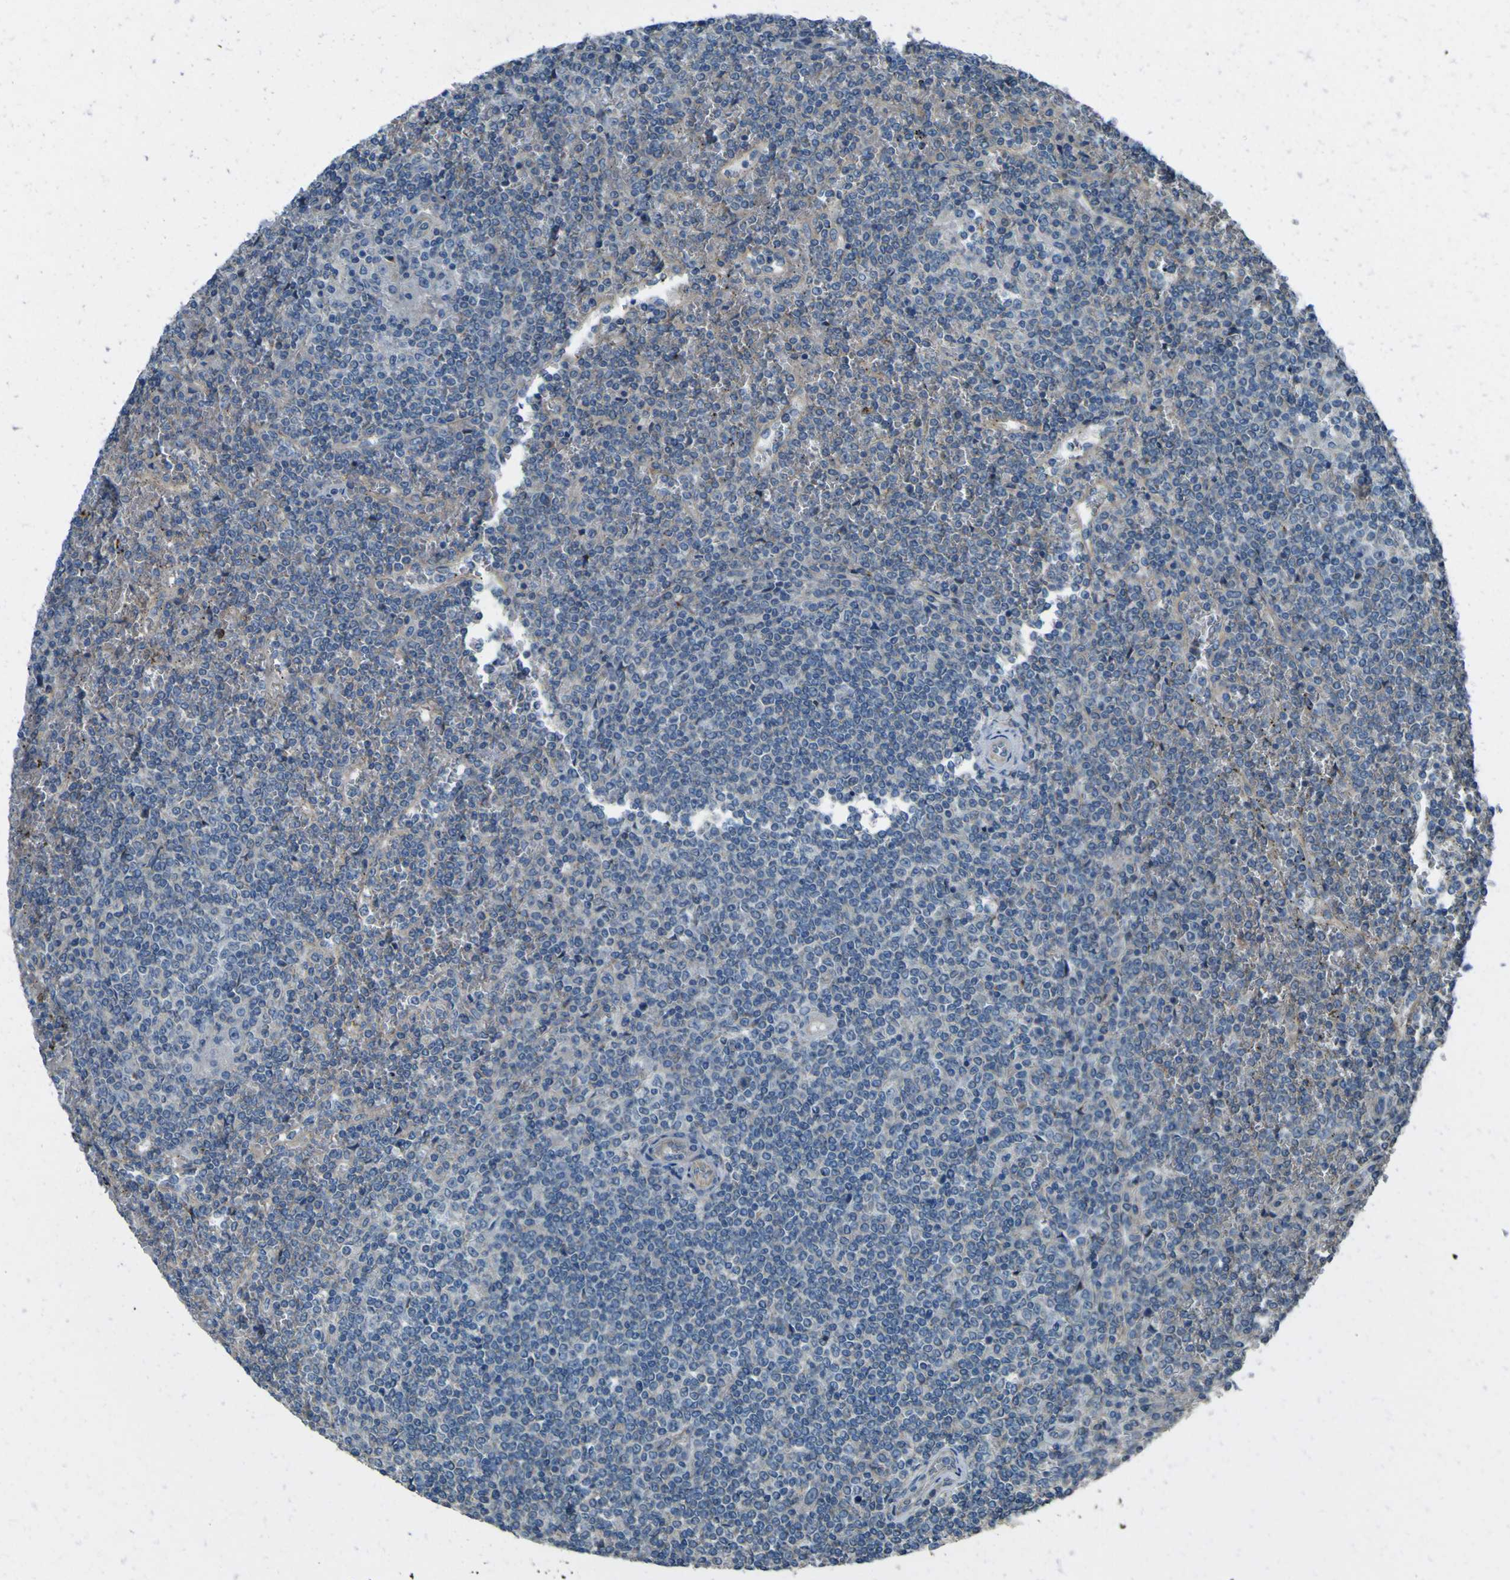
{"staining": {"intensity": "negative", "quantity": "none", "location": "none"}, "tissue": "lymphoma", "cell_type": "Tumor cells", "image_type": "cancer", "snomed": [{"axis": "morphology", "description": "Malignant lymphoma, non-Hodgkin's type, Low grade"}, {"axis": "topography", "description": "Spleen"}], "caption": "Photomicrograph shows no significant protein staining in tumor cells of low-grade malignant lymphoma, non-Hodgkin's type.", "gene": "NAALADL2", "patient": {"sex": "female", "age": 19}}